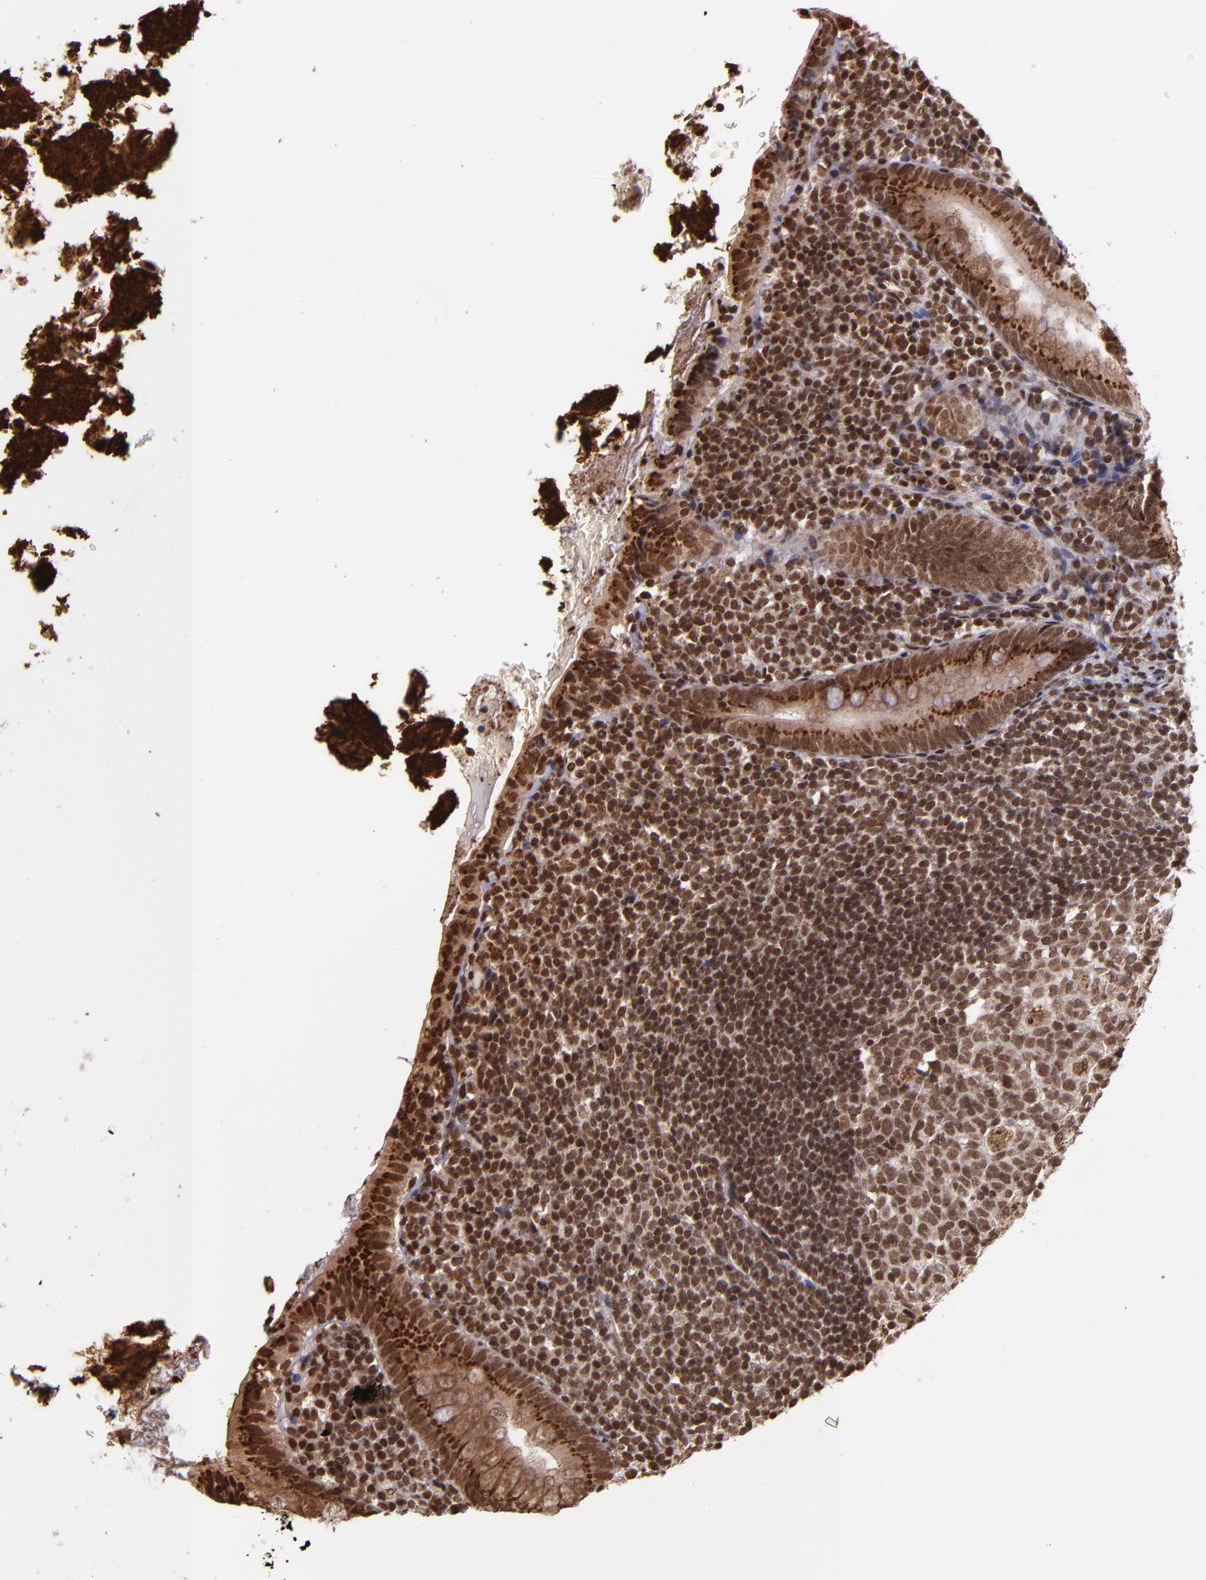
{"staining": {"intensity": "strong", "quantity": ">75%", "location": "cytoplasmic/membranous,nuclear"}, "tissue": "appendix", "cell_type": "Glandular cells", "image_type": "normal", "snomed": [{"axis": "morphology", "description": "Normal tissue, NOS"}, {"axis": "topography", "description": "Appendix"}], "caption": "About >75% of glandular cells in normal human appendix display strong cytoplasmic/membranous,nuclear protein positivity as visualized by brown immunohistochemical staining.", "gene": "CUL3", "patient": {"sex": "female", "age": 10}}